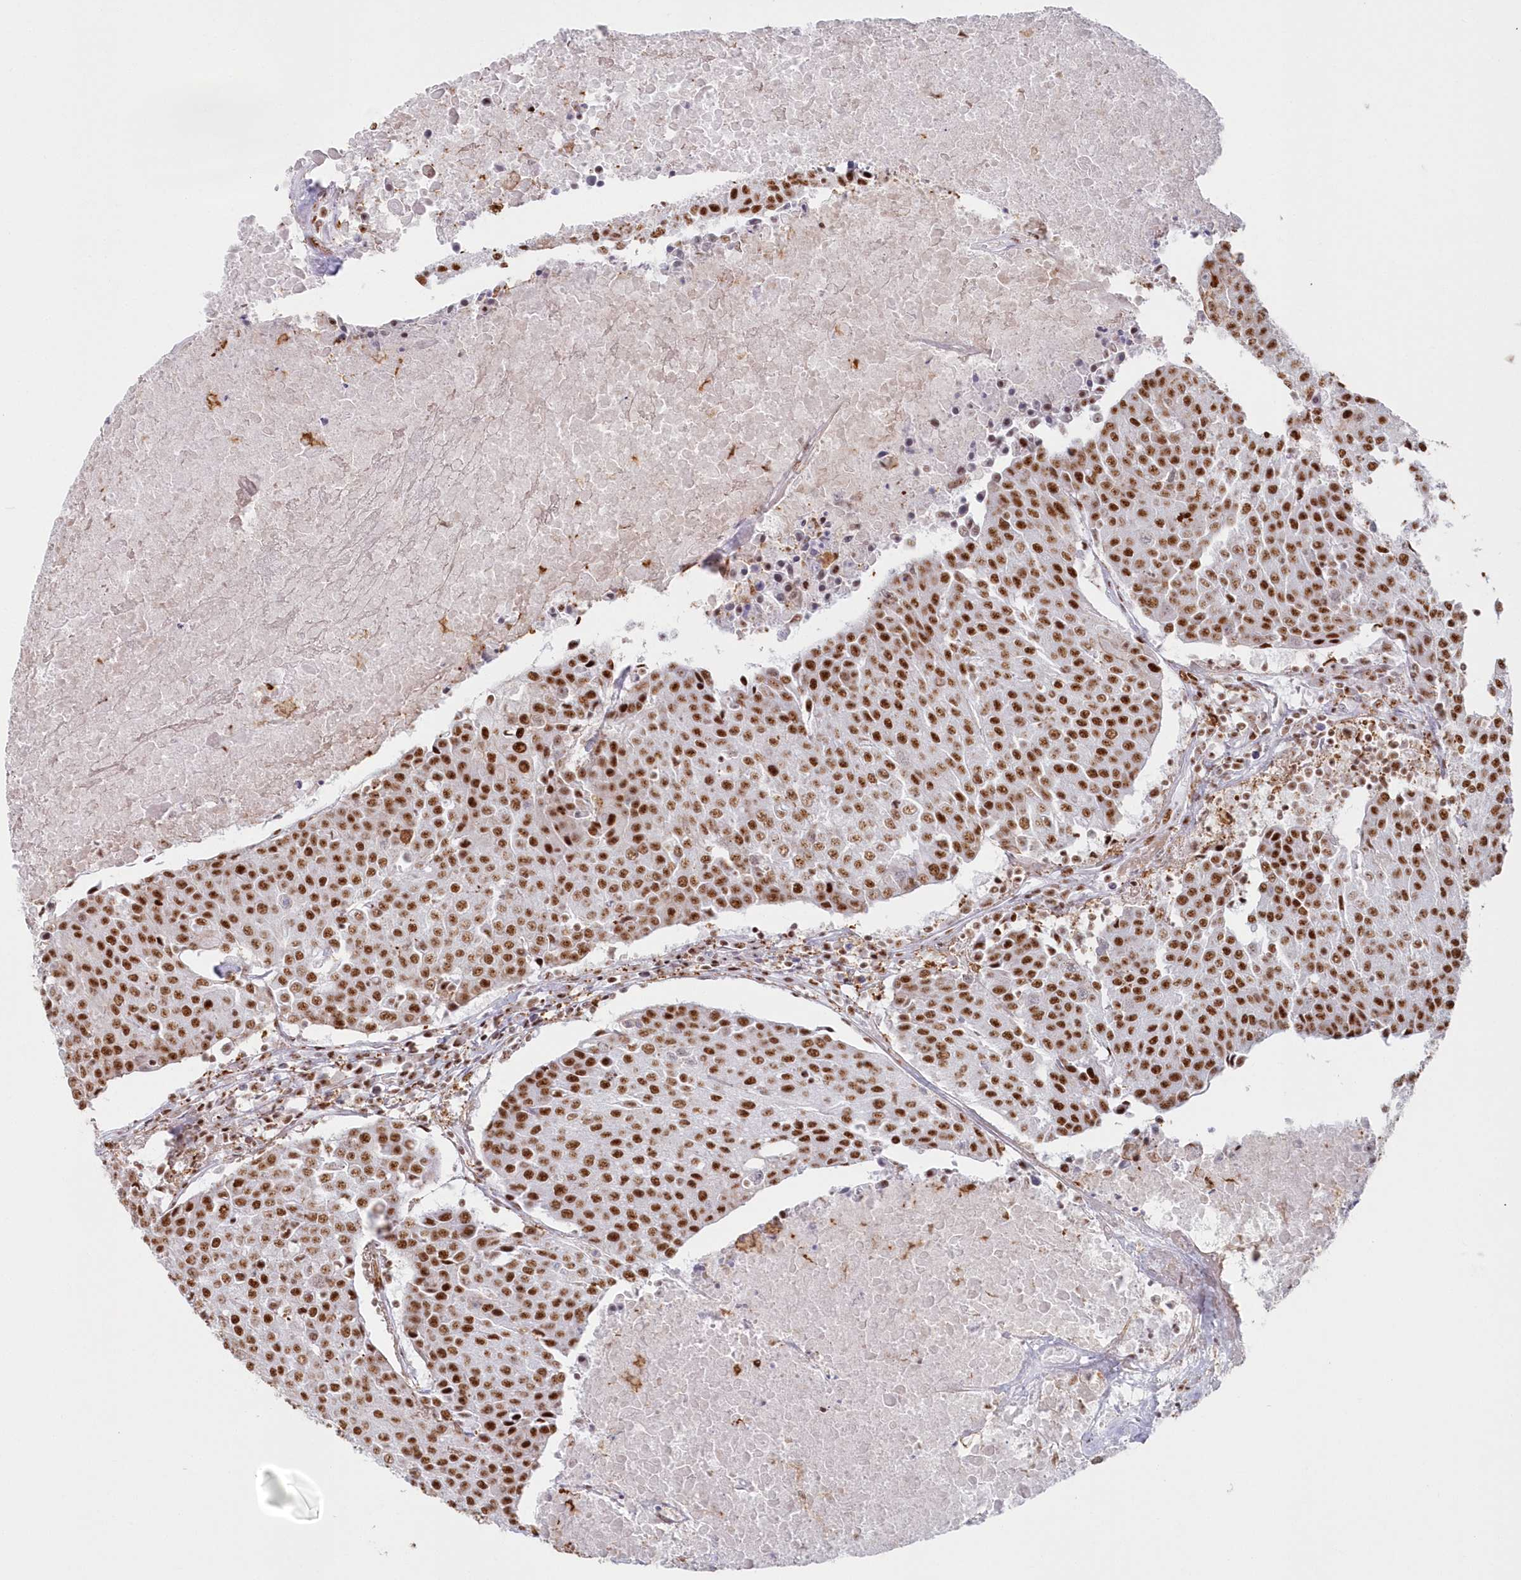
{"staining": {"intensity": "strong", "quantity": ">75%", "location": "nuclear"}, "tissue": "urothelial cancer", "cell_type": "Tumor cells", "image_type": "cancer", "snomed": [{"axis": "morphology", "description": "Urothelial carcinoma, High grade"}, {"axis": "topography", "description": "Urinary bladder"}], "caption": "A high-resolution micrograph shows IHC staining of high-grade urothelial carcinoma, which exhibits strong nuclear staining in approximately >75% of tumor cells.", "gene": "DDX46", "patient": {"sex": "female", "age": 85}}